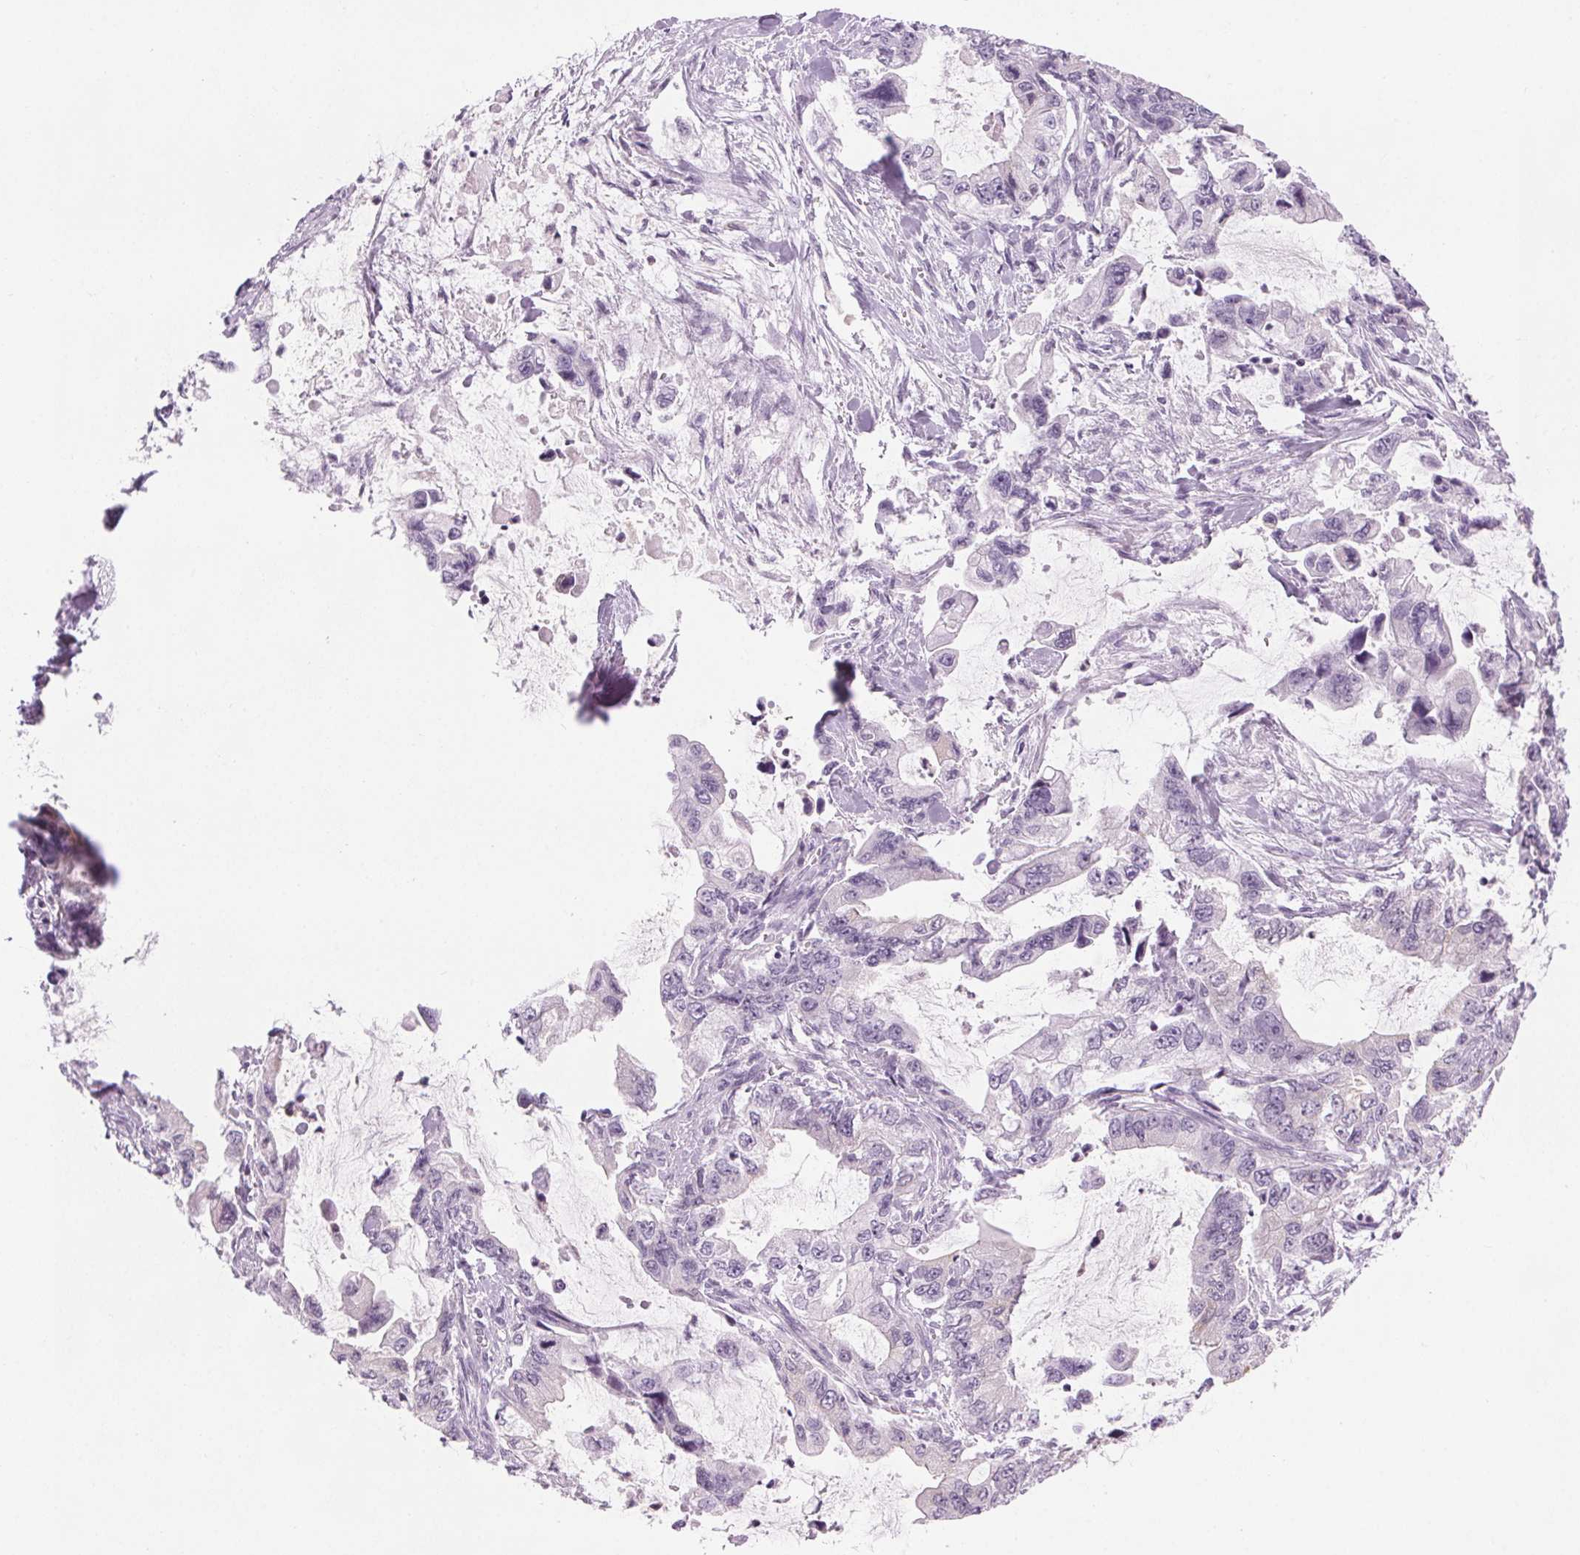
{"staining": {"intensity": "negative", "quantity": "none", "location": "none"}, "tissue": "stomach cancer", "cell_type": "Tumor cells", "image_type": "cancer", "snomed": [{"axis": "morphology", "description": "Adenocarcinoma, NOS"}, {"axis": "topography", "description": "Pancreas"}, {"axis": "topography", "description": "Stomach, upper"}, {"axis": "topography", "description": "Stomach"}], "caption": "DAB (3,3'-diaminobenzidine) immunohistochemical staining of human stomach cancer displays no significant expression in tumor cells.", "gene": "SLC6A19", "patient": {"sex": "male", "age": 77}}